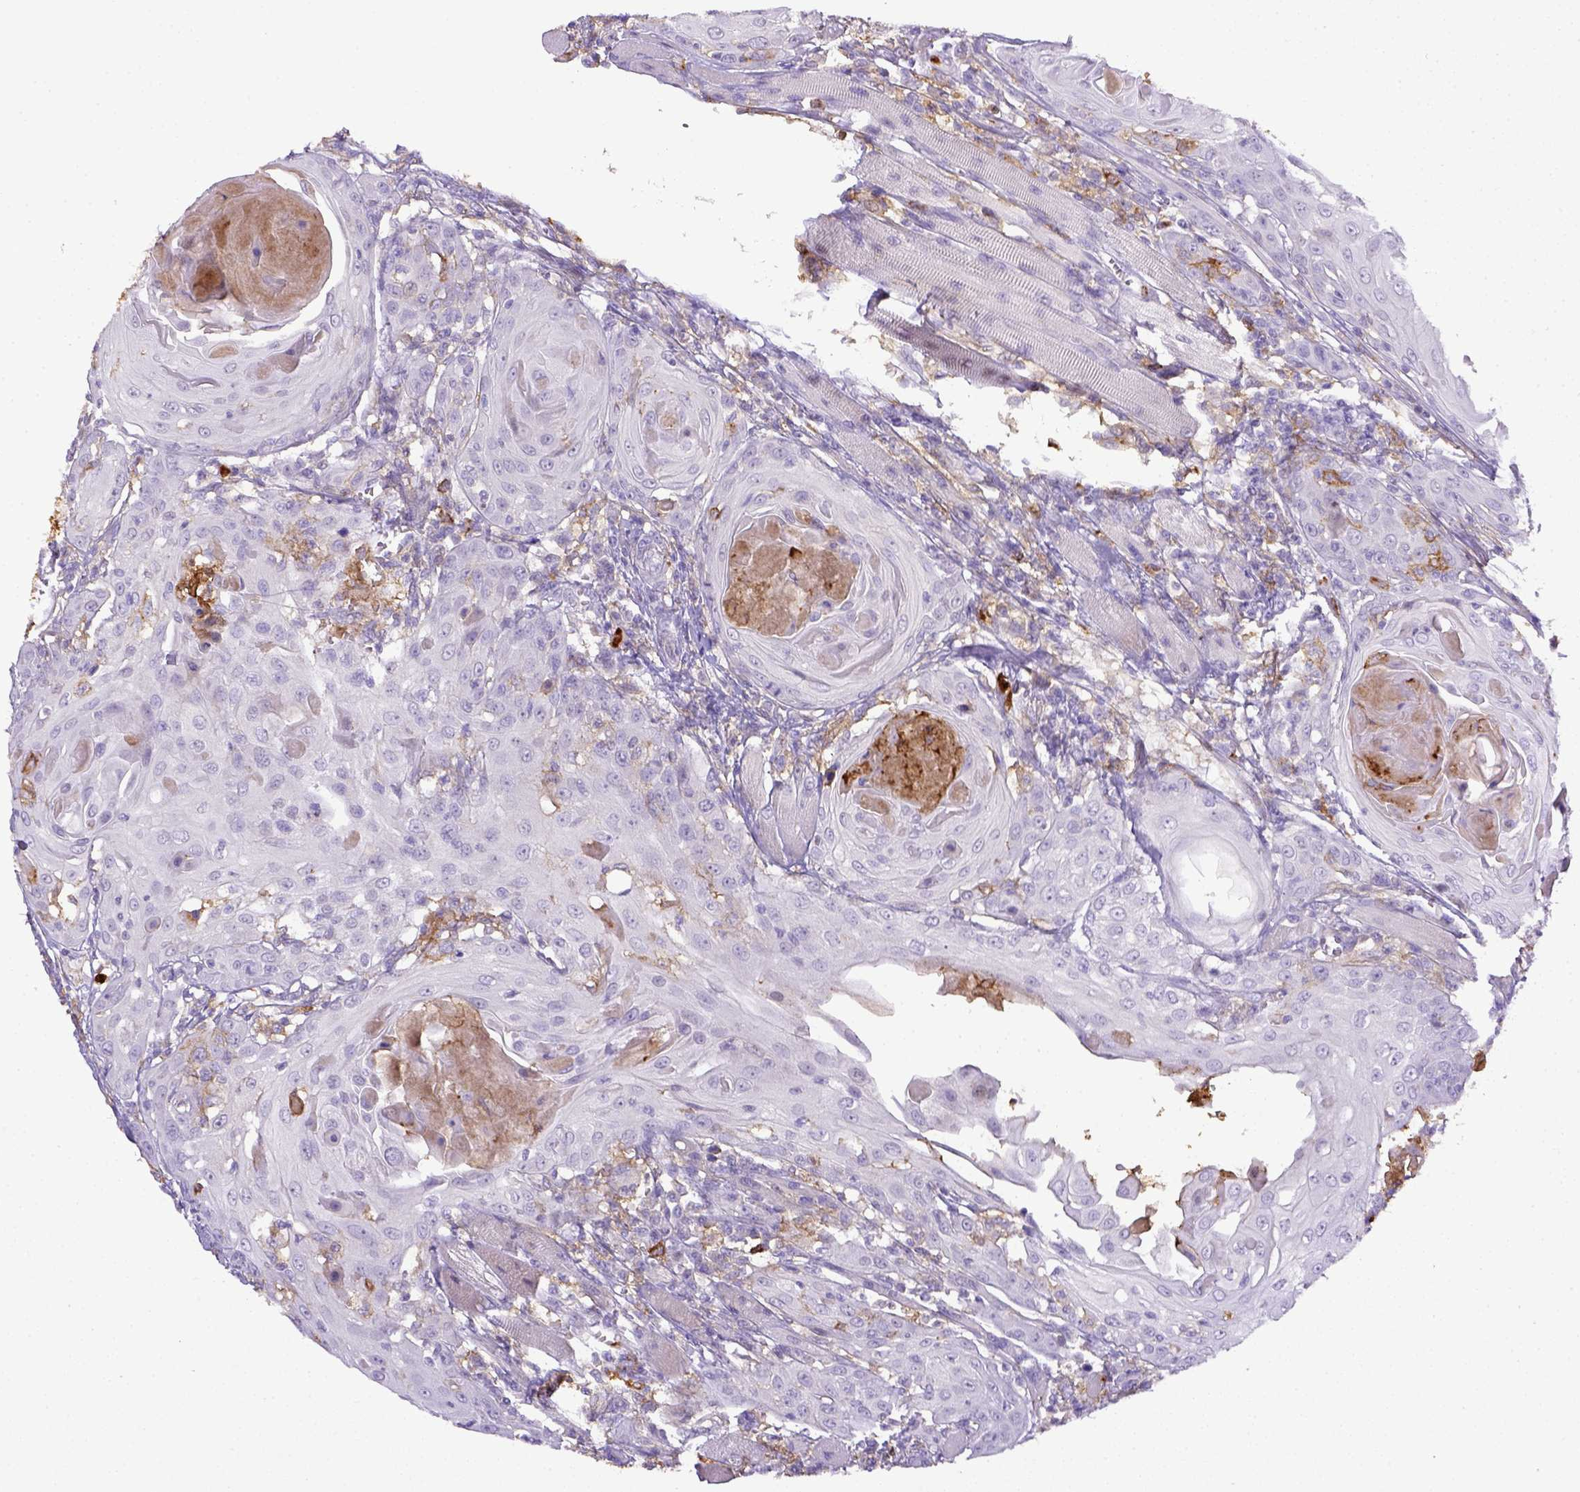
{"staining": {"intensity": "negative", "quantity": "none", "location": "none"}, "tissue": "head and neck cancer", "cell_type": "Tumor cells", "image_type": "cancer", "snomed": [{"axis": "morphology", "description": "Squamous cell carcinoma, NOS"}, {"axis": "topography", "description": "Head-Neck"}], "caption": "Photomicrograph shows no protein expression in tumor cells of squamous cell carcinoma (head and neck) tissue.", "gene": "ITGAM", "patient": {"sex": "female", "age": 80}}